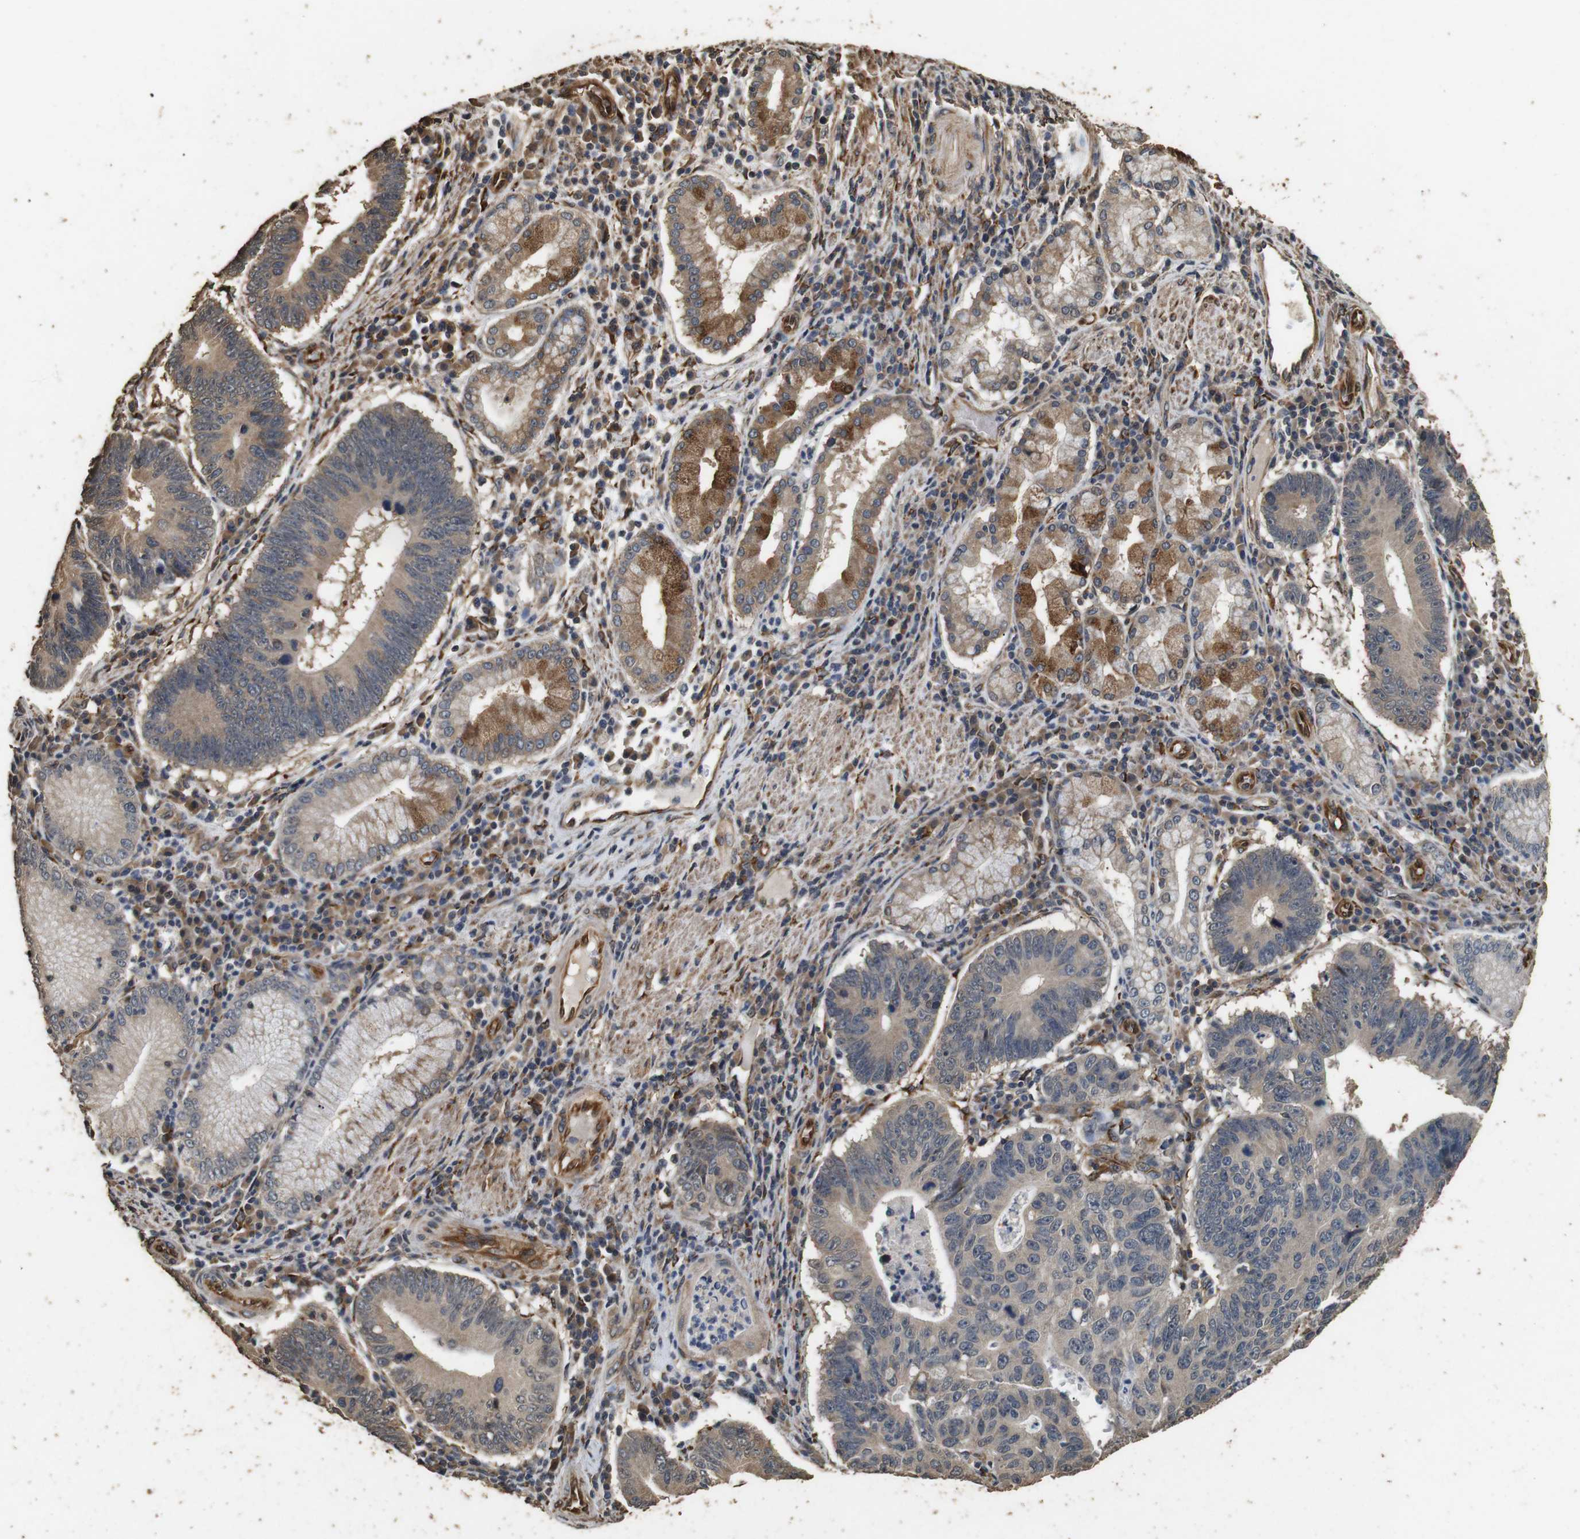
{"staining": {"intensity": "moderate", "quantity": ">75%", "location": "cytoplasmic/membranous"}, "tissue": "stomach cancer", "cell_type": "Tumor cells", "image_type": "cancer", "snomed": [{"axis": "morphology", "description": "Adenocarcinoma, NOS"}, {"axis": "topography", "description": "Stomach"}], "caption": "Tumor cells display medium levels of moderate cytoplasmic/membranous expression in about >75% of cells in adenocarcinoma (stomach).", "gene": "CNPY4", "patient": {"sex": "male", "age": 59}}